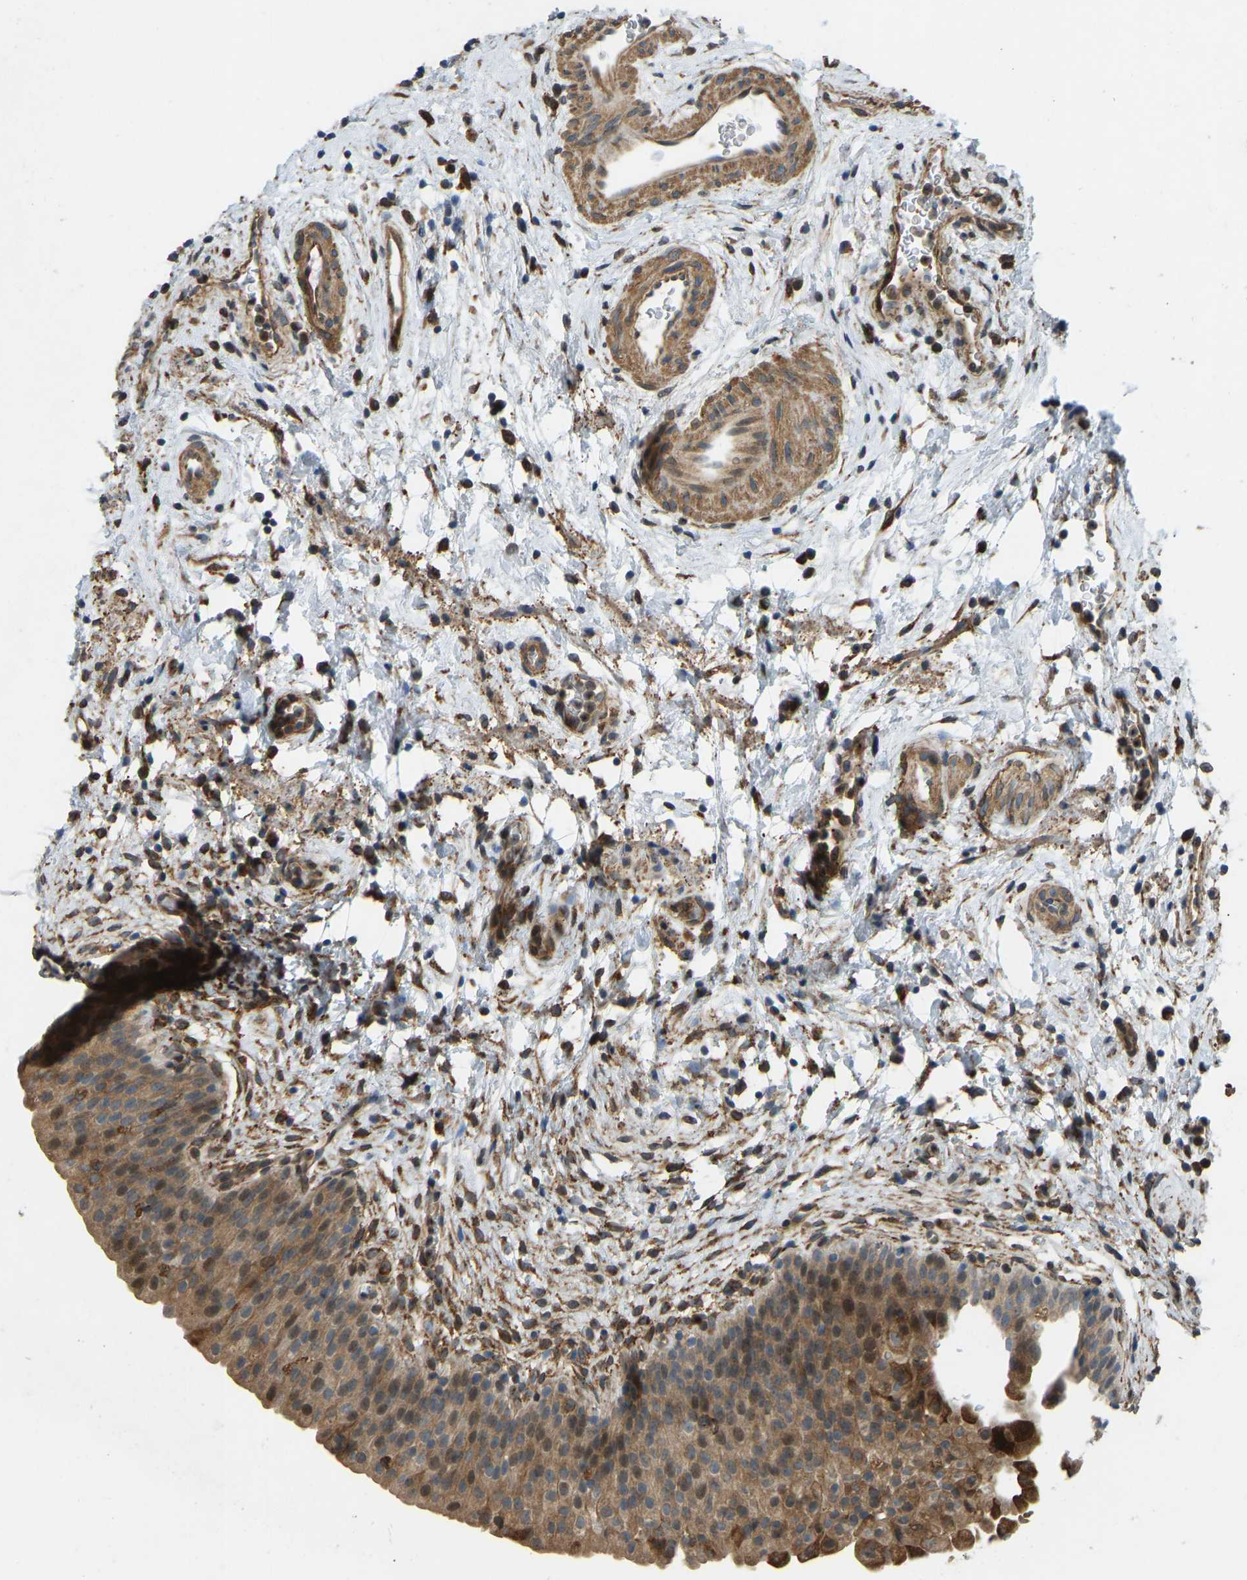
{"staining": {"intensity": "strong", "quantity": ">75%", "location": "cytoplasmic/membranous"}, "tissue": "urinary bladder", "cell_type": "Urothelial cells", "image_type": "normal", "snomed": [{"axis": "morphology", "description": "Normal tissue, NOS"}, {"axis": "topography", "description": "Urinary bladder"}], "caption": "Protein expression analysis of normal urinary bladder displays strong cytoplasmic/membranous staining in about >75% of urothelial cells. (DAB IHC, brown staining for protein, blue staining for nuclei).", "gene": "OS9", "patient": {"sex": "male", "age": 37}}